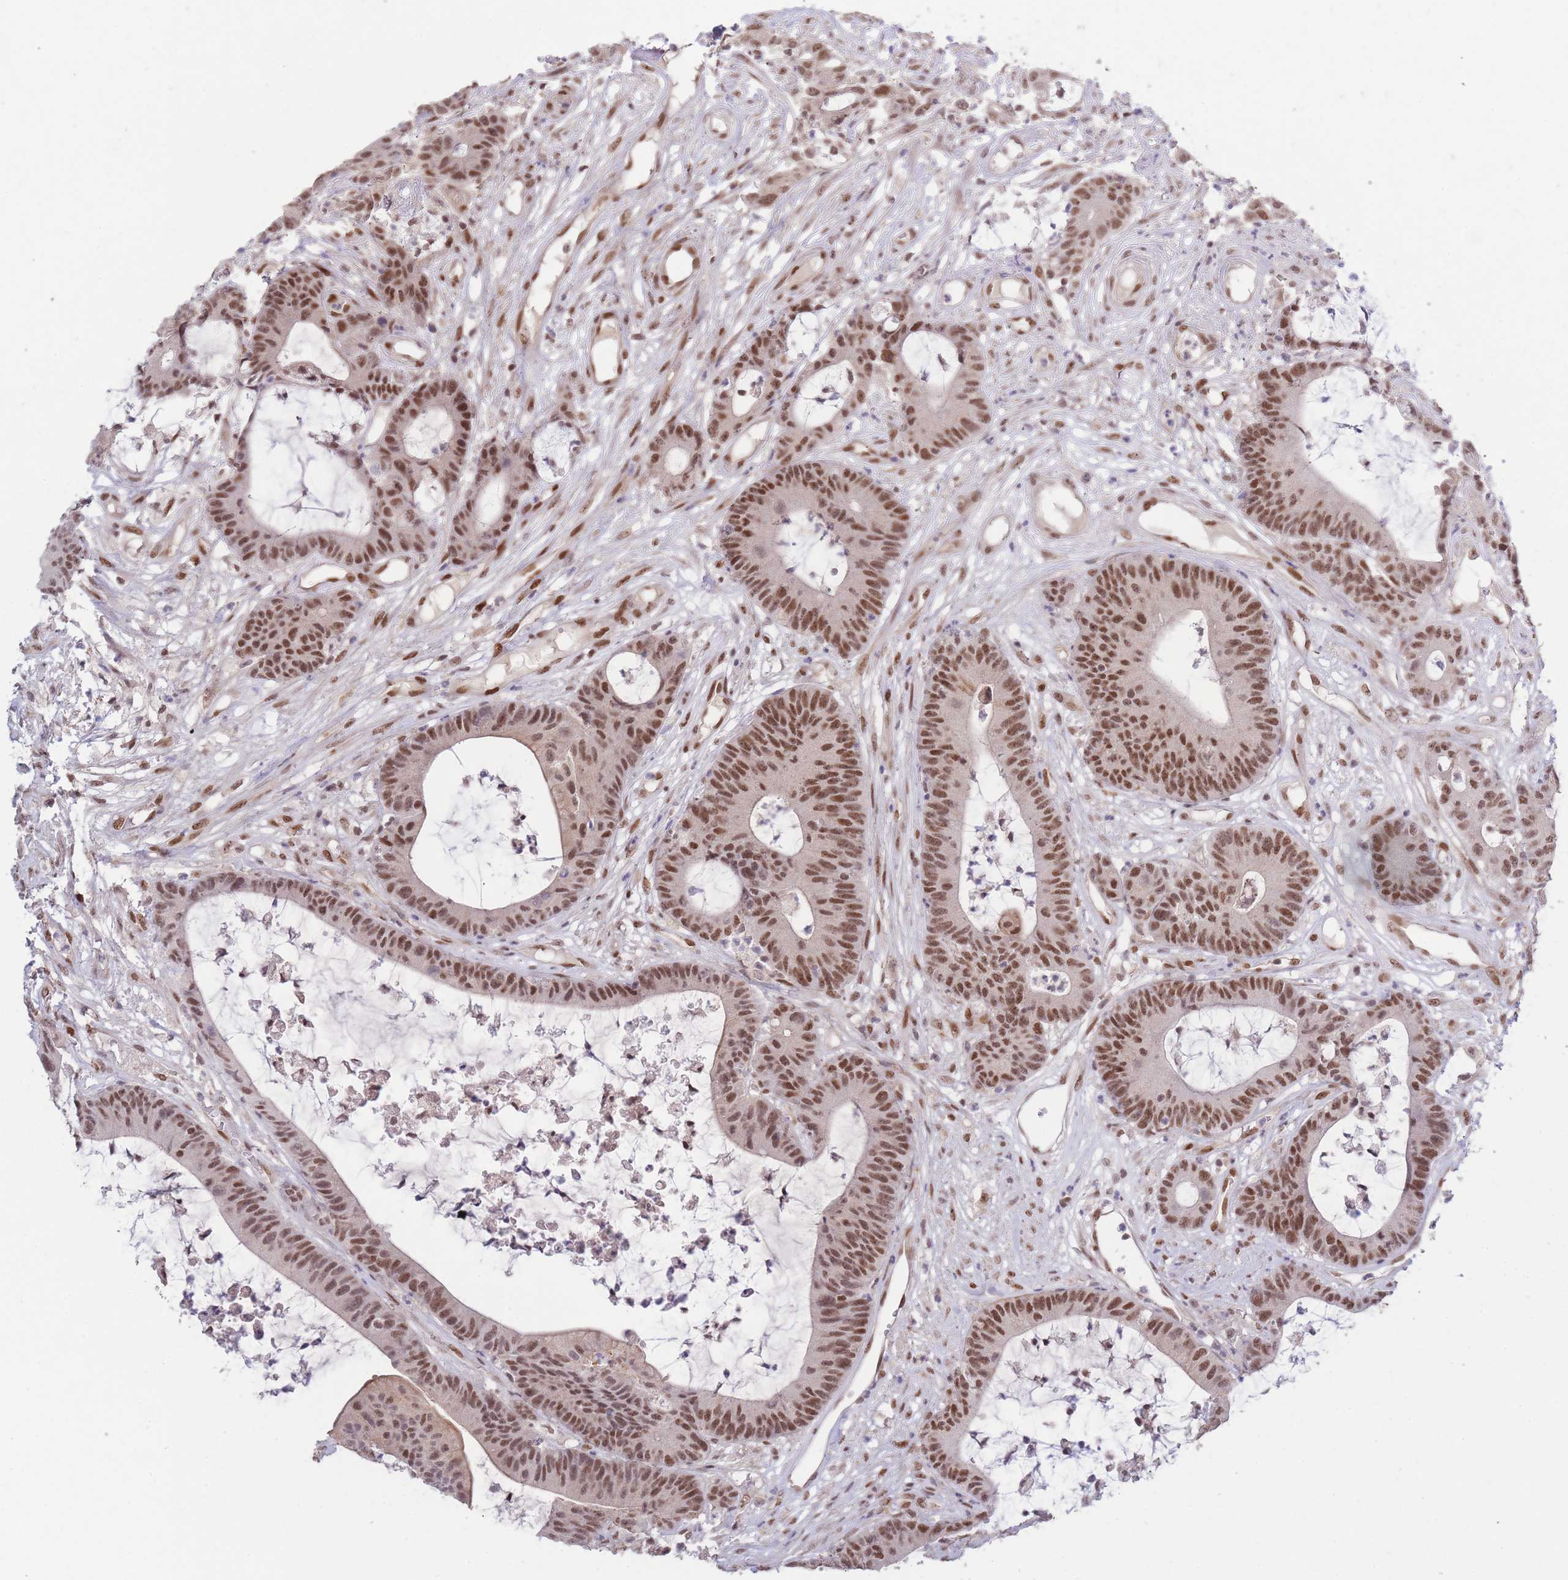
{"staining": {"intensity": "moderate", "quantity": ">75%", "location": "nuclear"}, "tissue": "colorectal cancer", "cell_type": "Tumor cells", "image_type": "cancer", "snomed": [{"axis": "morphology", "description": "Adenocarcinoma, NOS"}, {"axis": "topography", "description": "Colon"}], "caption": "Brown immunohistochemical staining in colorectal cancer (adenocarcinoma) shows moderate nuclear positivity in about >75% of tumor cells.", "gene": "CARD8", "patient": {"sex": "female", "age": 84}}